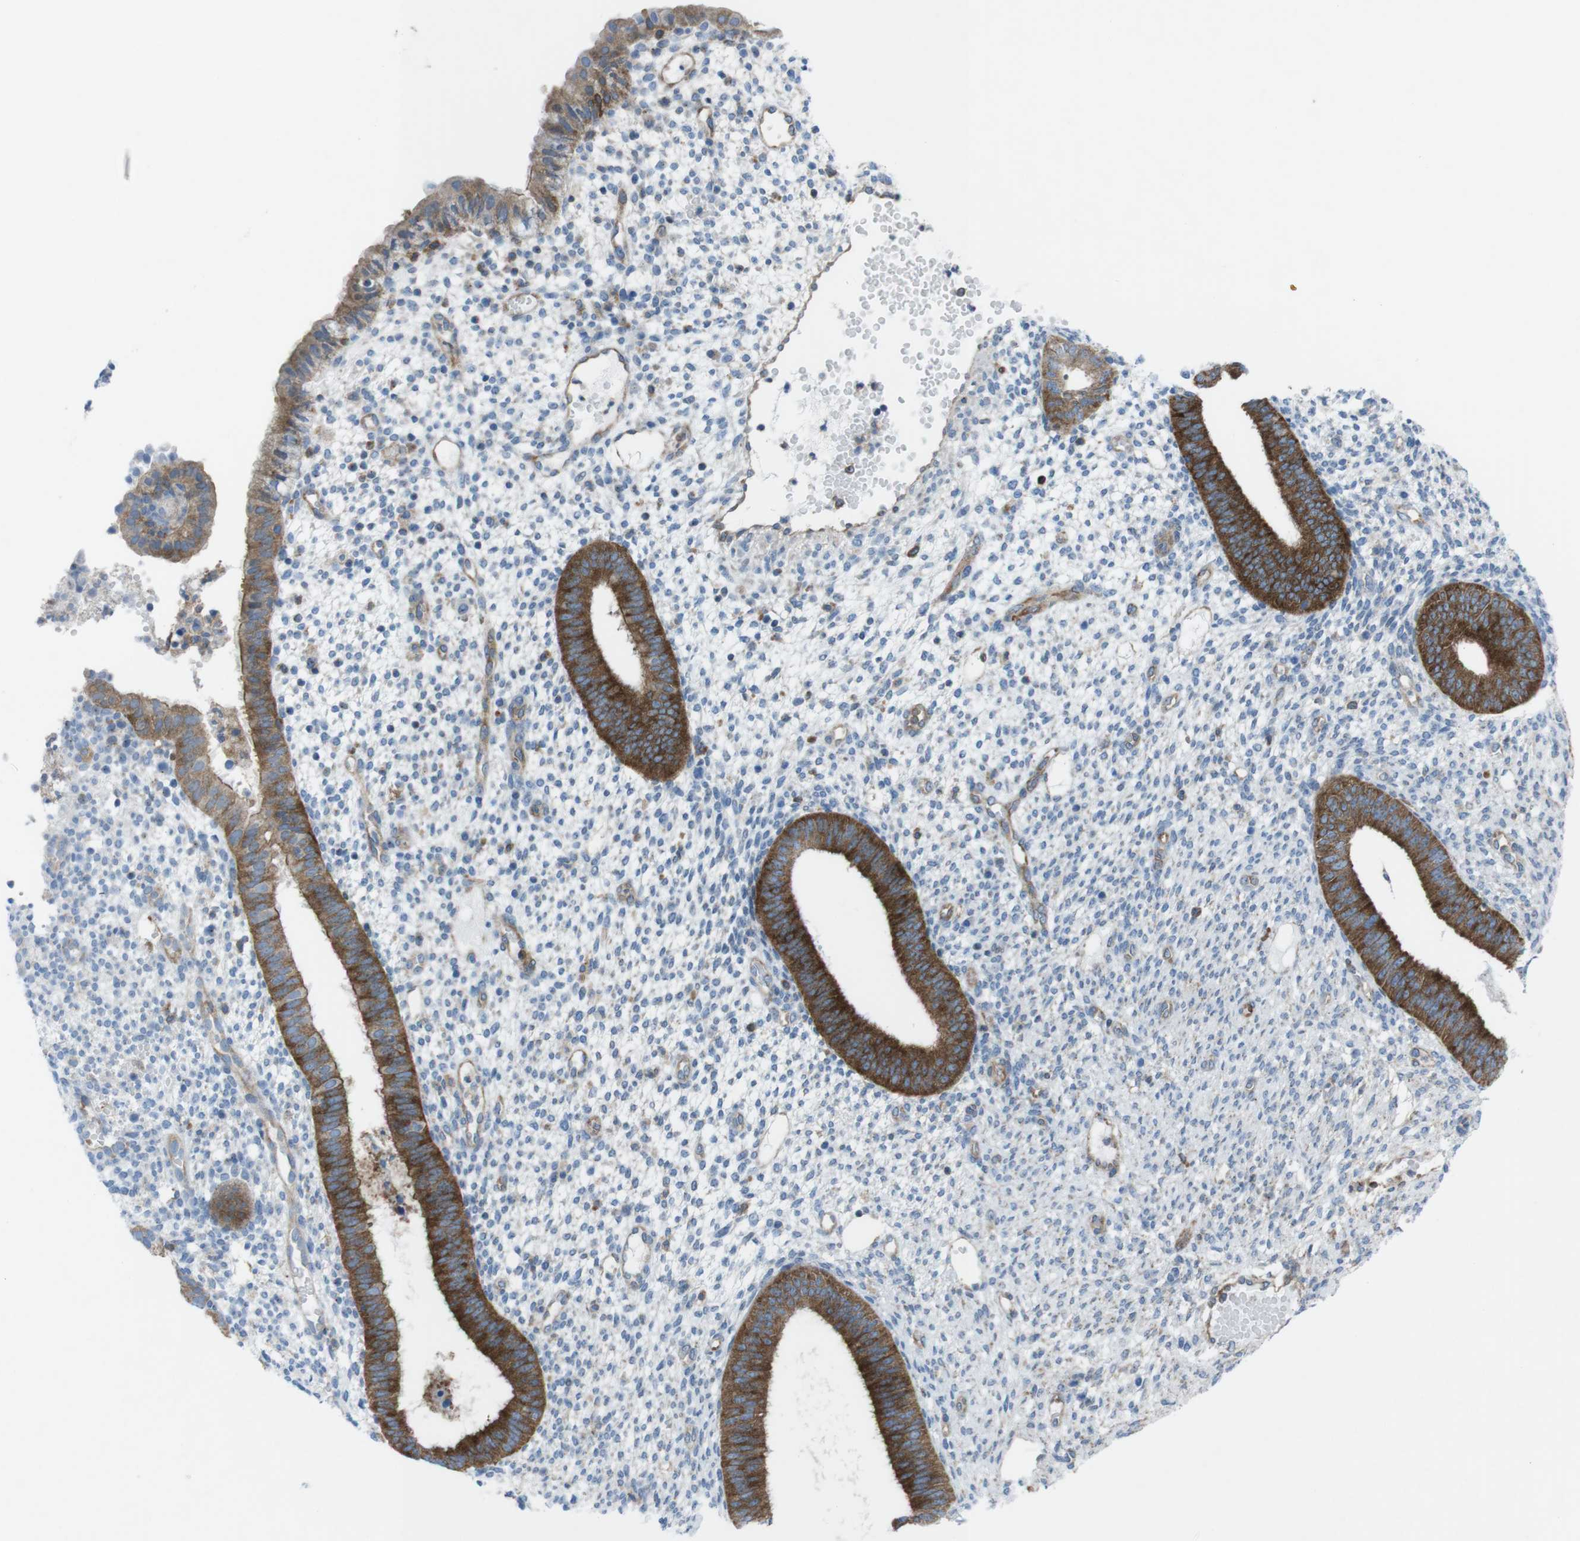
{"staining": {"intensity": "negative", "quantity": "none", "location": "none"}, "tissue": "endometrium", "cell_type": "Cells in endometrial stroma", "image_type": "normal", "snomed": [{"axis": "morphology", "description": "Normal tissue, NOS"}, {"axis": "topography", "description": "Endometrium"}], "caption": "Immunohistochemical staining of unremarkable human endometrium displays no significant expression in cells in endometrial stroma.", "gene": "DIAPH2", "patient": {"sex": "female", "age": 35}}